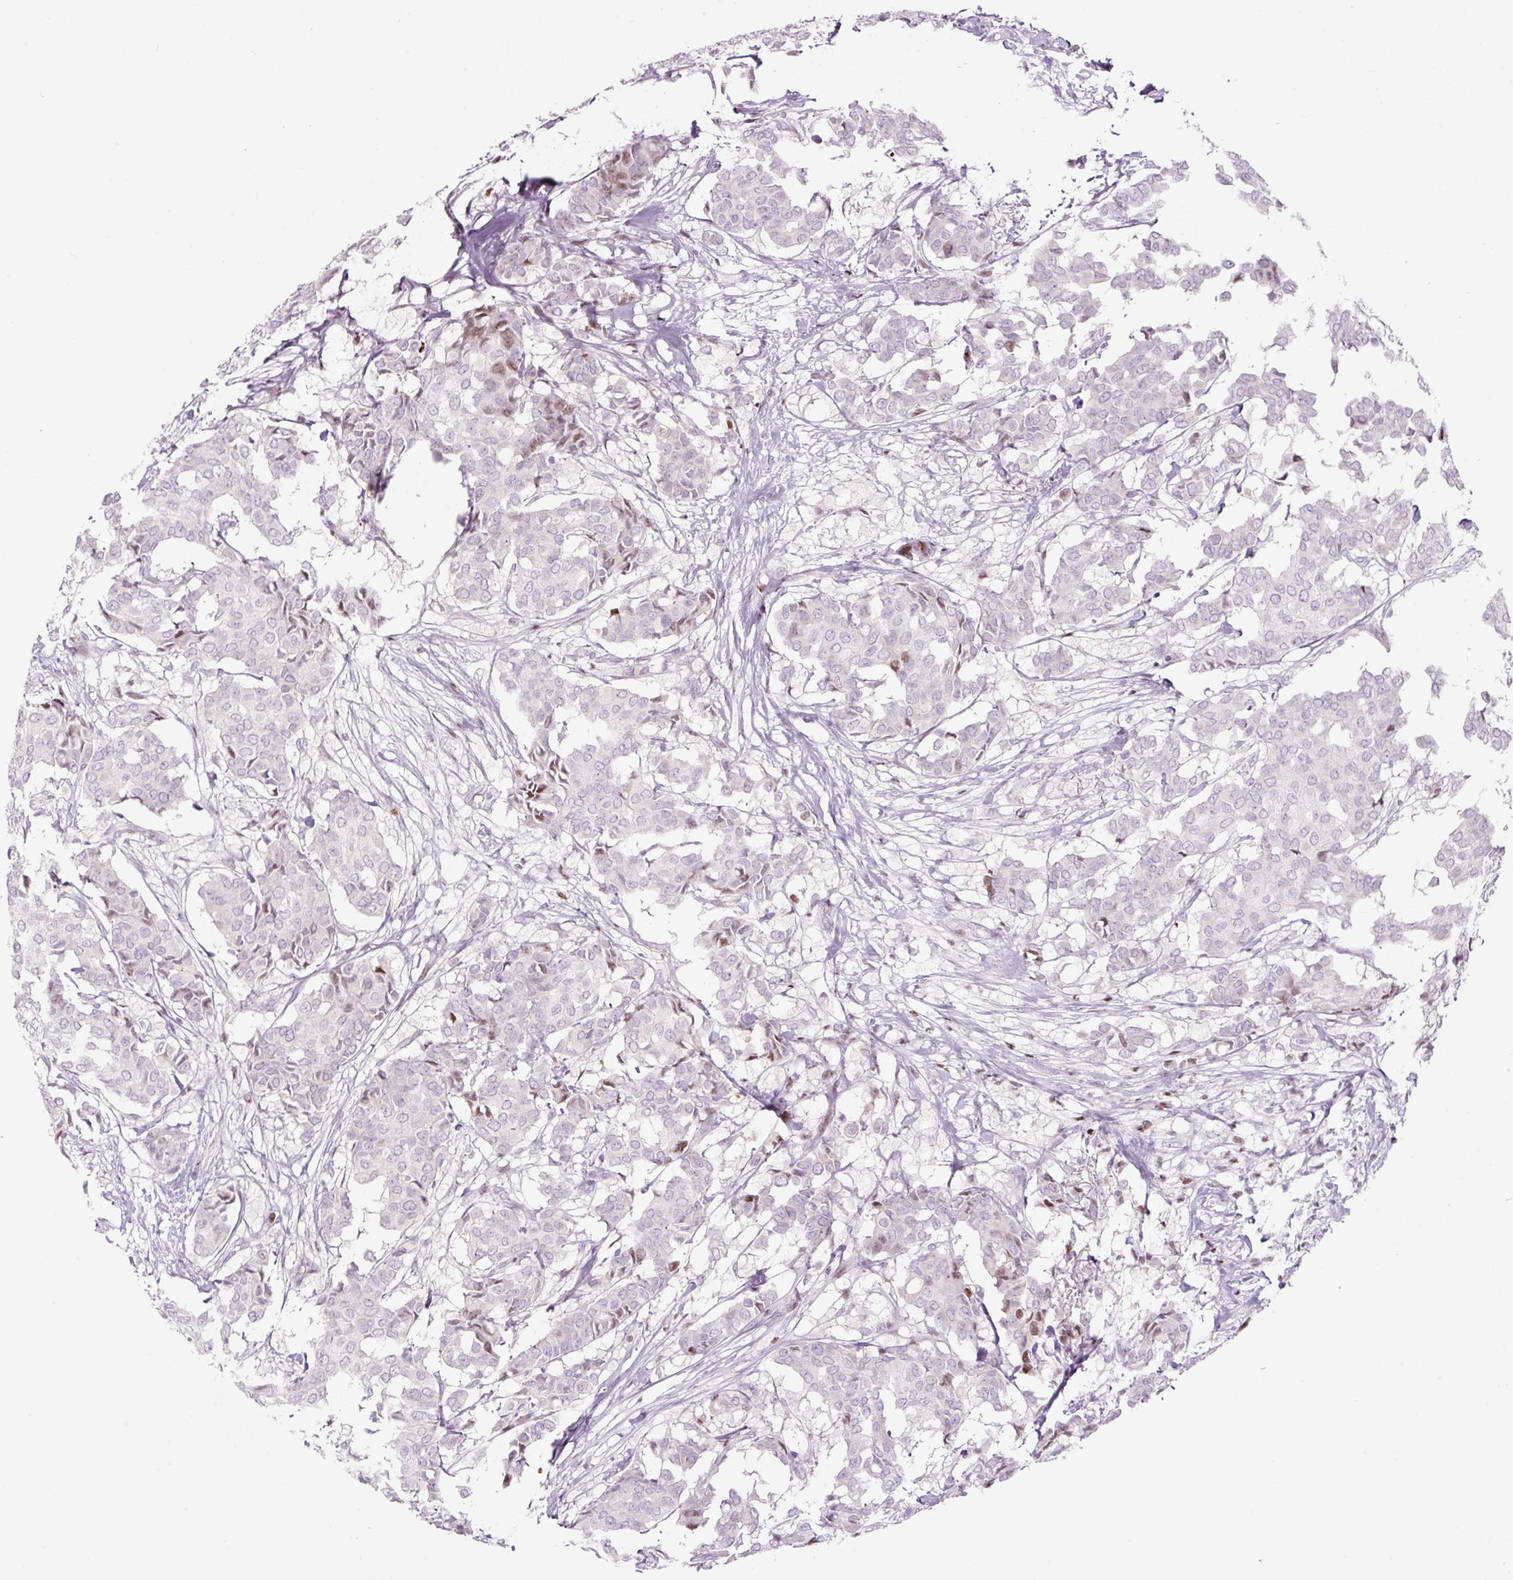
{"staining": {"intensity": "moderate", "quantity": "<25%", "location": "nuclear"}, "tissue": "breast cancer", "cell_type": "Tumor cells", "image_type": "cancer", "snomed": [{"axis": "morphology", "description": "Duct carcinoma"}, {"axis": "topography", "description": "Breast"}], "caption": "Breast cancer (infiltrating ductal carcinoma) was stained to show a protein in brown. There is low levels of moderate nuclear positivity in approximately <25% of tumor cells. The protein is shown in brown color, while the nuclei are stained blue.", "gene": "TMEM177", "patient": {"sex": "female", "age": 75}}